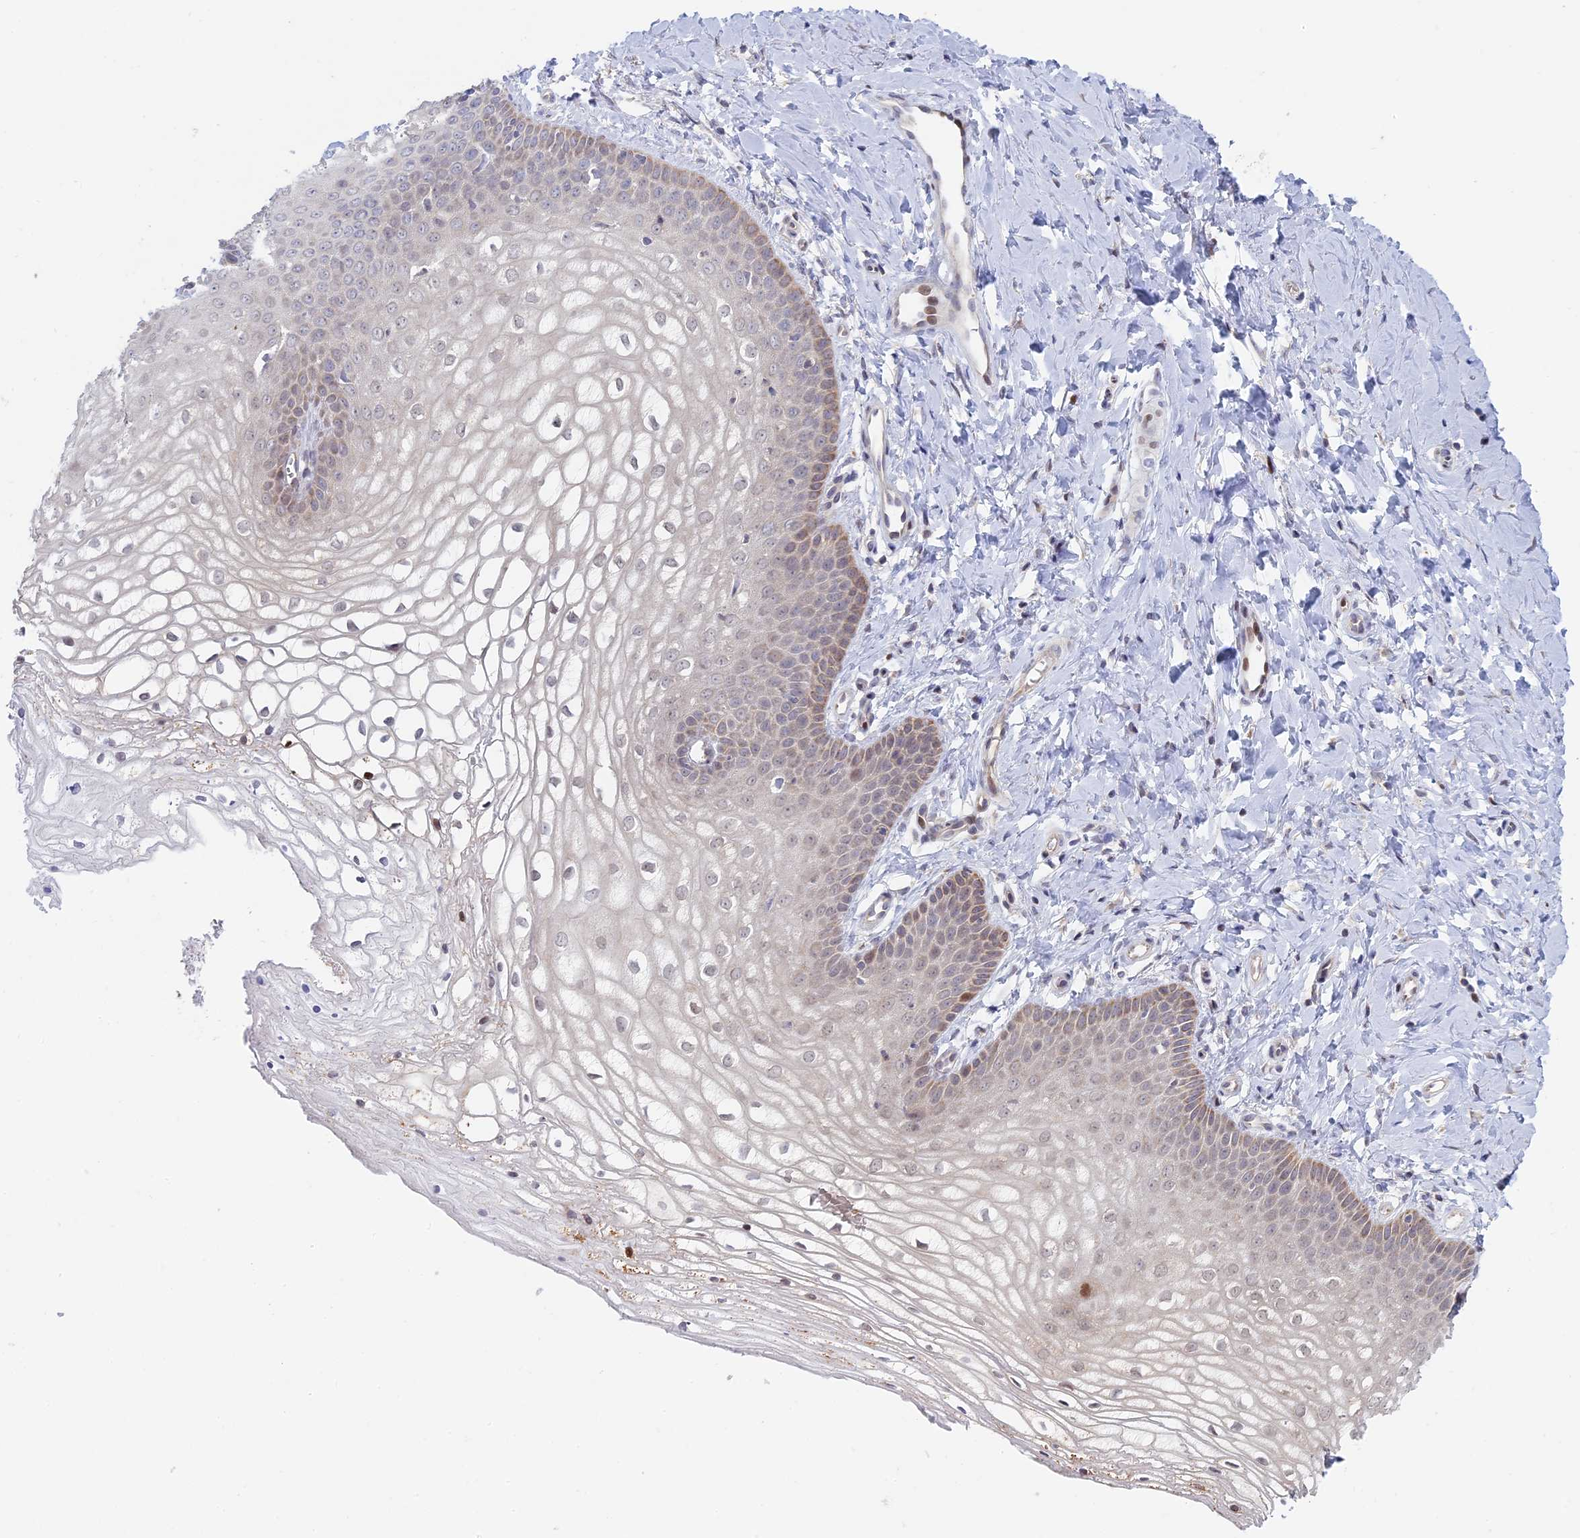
{"staining": {"intensity": "moderate", "quantity": "<25%", "location": "cytoplasmic/membranous,nuclear"}, "tissue": "vagina", "cell_type": "Squamous epithelial cells", "image_type": "normal", "snomed": [{"axis": "morphology", "description": "Normal tissue, NOS"}, {"axis": "topography", "description": "Vagina"}], "caption": "Immunohistochemical staining of unremarkable vagina displays <25% levels of moderate cytoplasmic/membranous,nuclear protein staining in about <25% of squamous epithelial cells.", "gene": "GSKIP", "patient": {"sex": "female", "age": 68}}